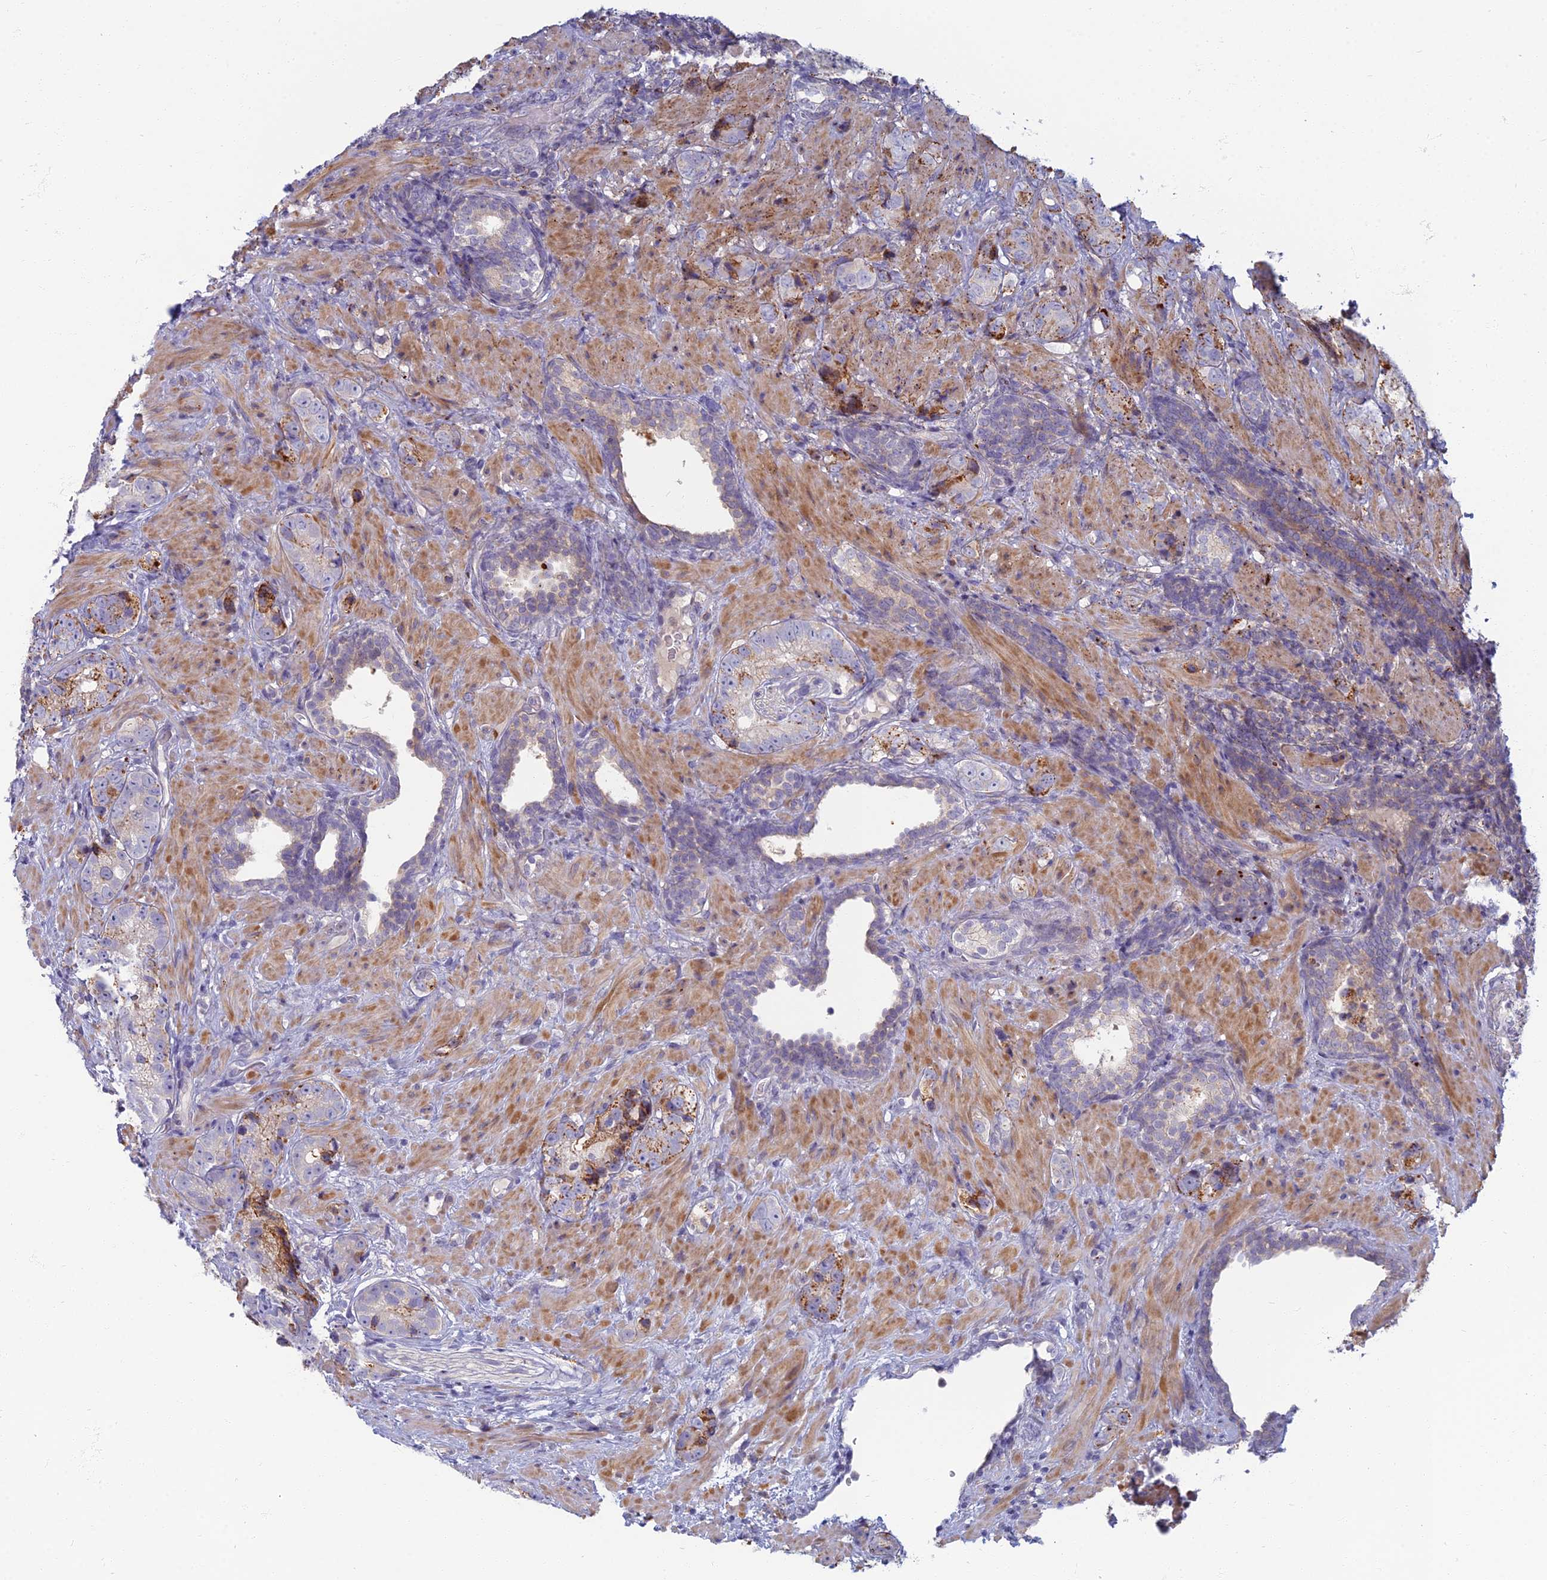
{"staining": {"intensity": "moderate", "quantity": "<25%", "location": "cytoplasmic/membranous"}, "tissue": "prostate cancer", "cell_type": "Tumor cells", "image_type": "cancer", "snomed": [{"axis": "morphology", "description": "Adenocarcinoma, High grade"}, {"axis": "topography", "description": "Prostate"}], "caption": "Moderate cytoplasmic/membranous protein positivity is present in about <25% of tumor cells in prostate high-grade adenocarcinoma.", "gene": "CHMP4B", "patient": {"sex": "male", "age": 63}}